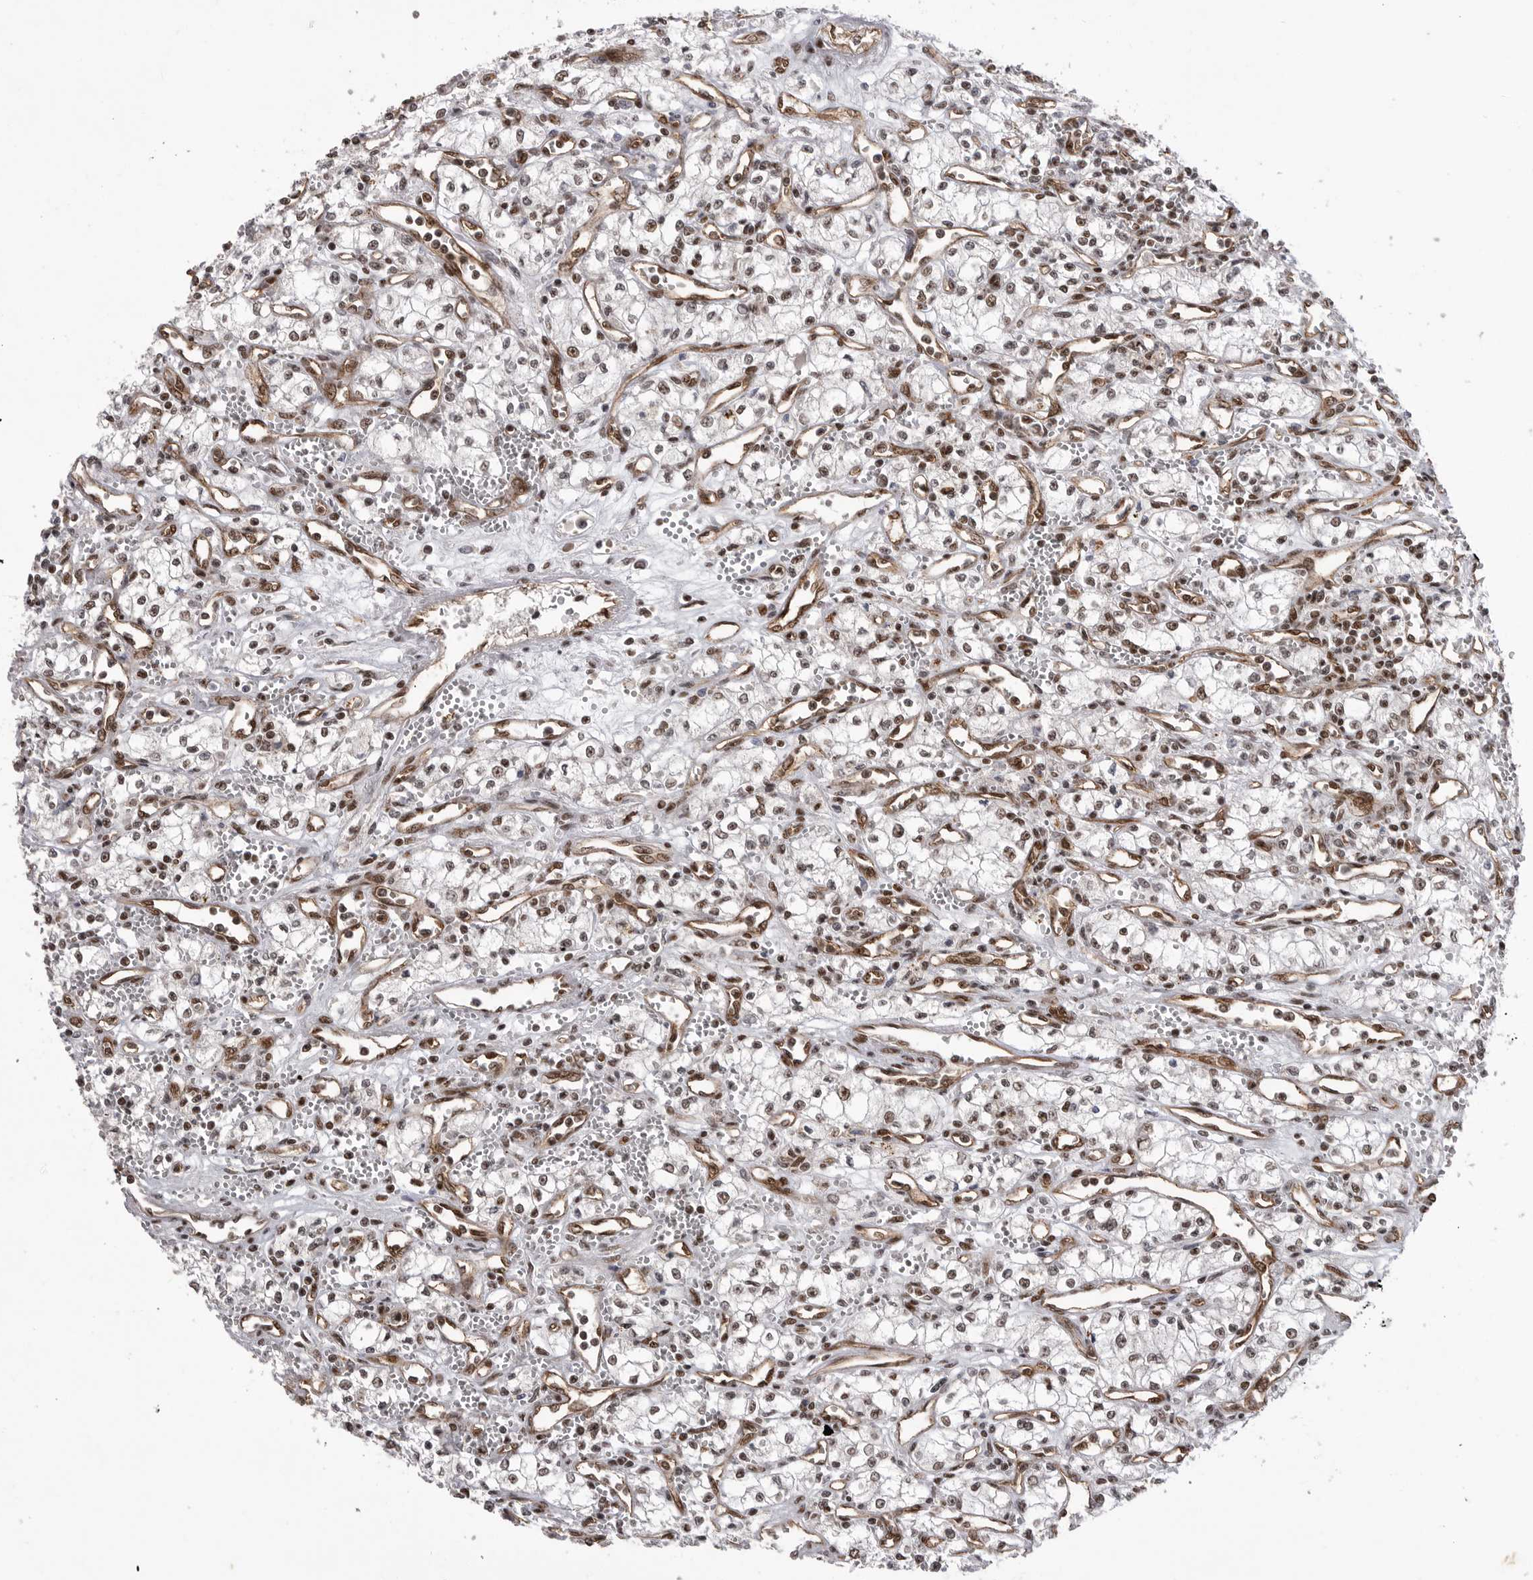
{"staining": {"intensity": "weak", "quantity": ">75%", "location": "nuclear"}, "tissue": "renal cancer", "cell_type": "Tumor cells", "image_type": "cancer", "snomed": [{"axis": "morphology", "description": "Adenocarcinoma, NOS"}, {"axis": "topography", "description": "Kidney"}], "caption": "There is low levels of weak nuclear staining in tumor cells of adenocarcinoma (renal), as demonstrated by immunohistochemical staining (brown color).", "gene": "PPP1R8", "patient": {"sex": "male", "age": 59}}